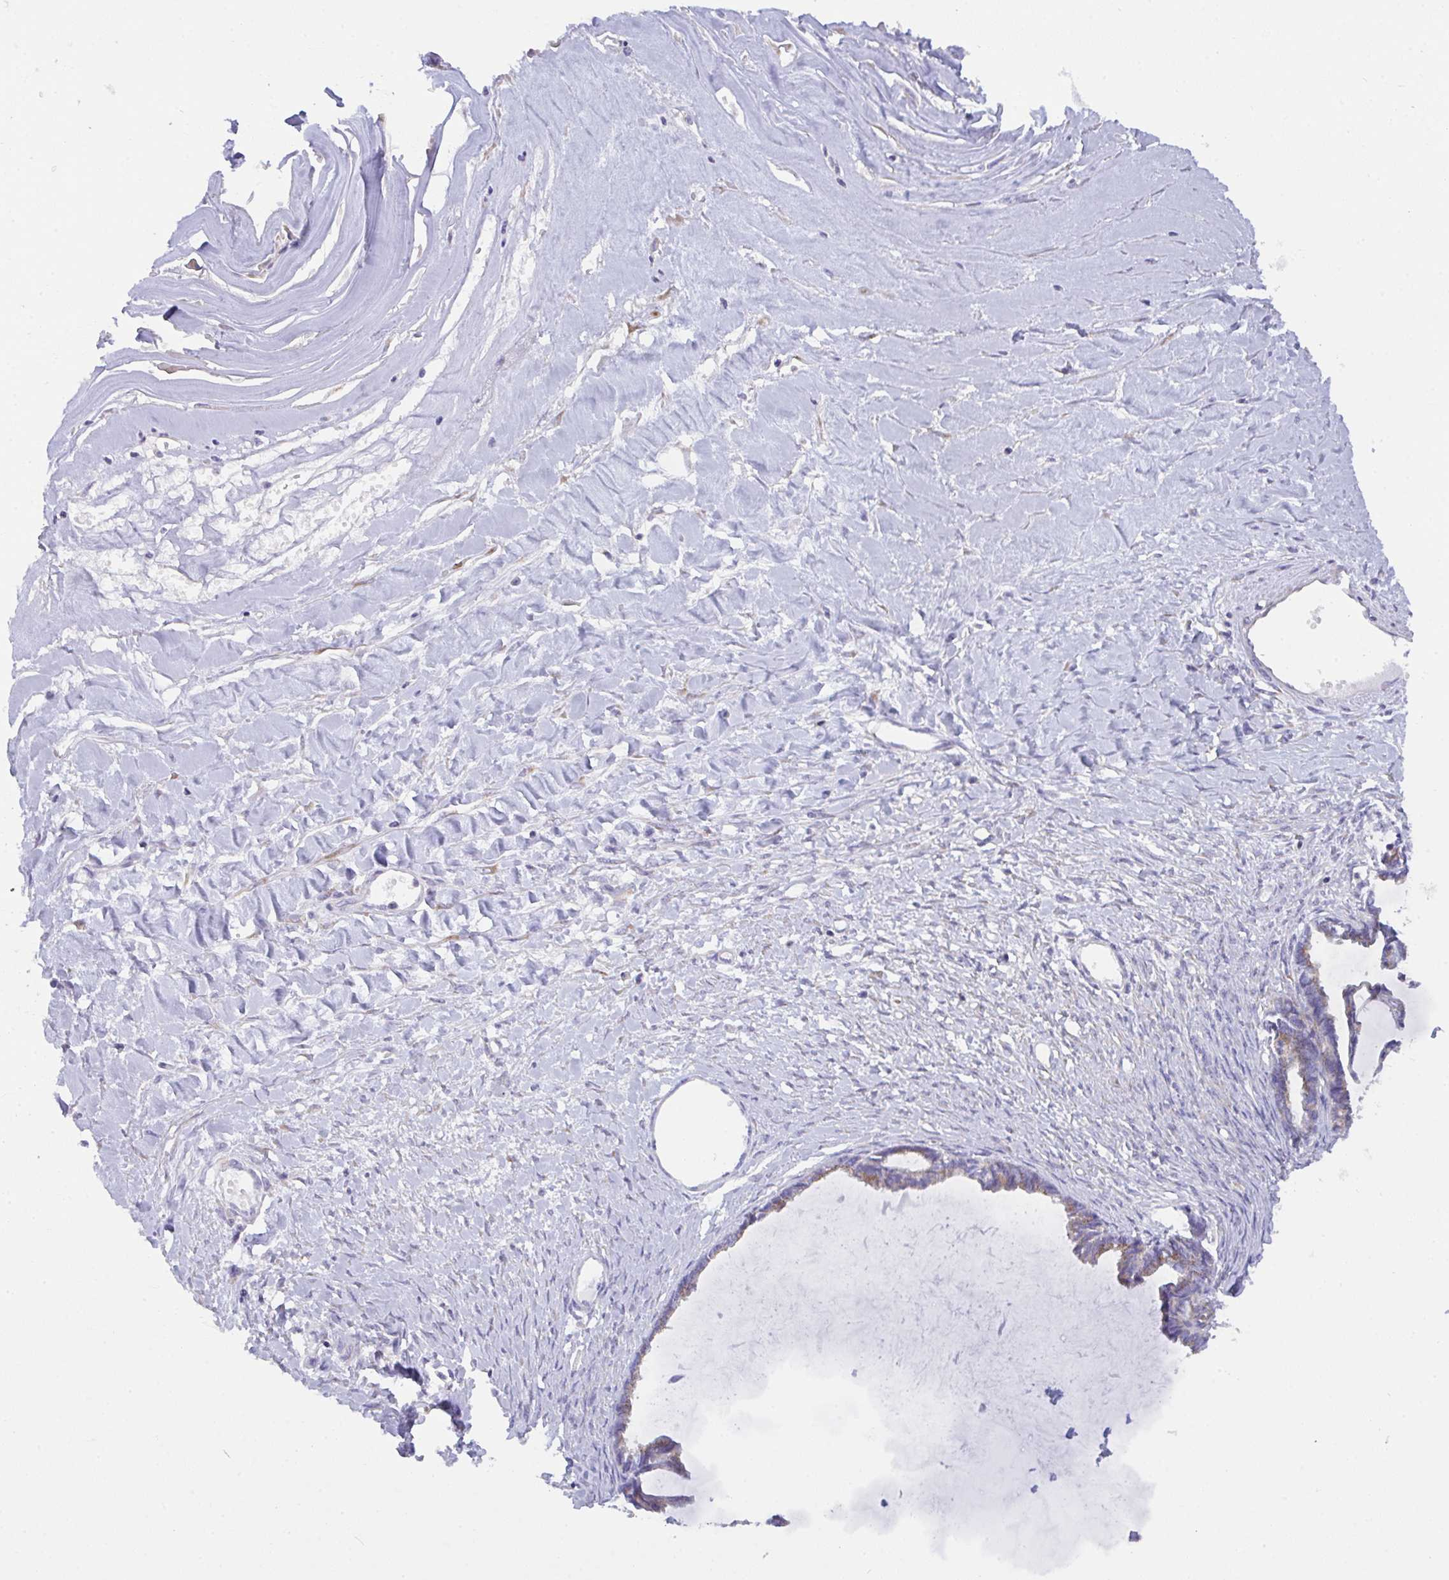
{"staining": {"intensity": "weak", "quantity": ">75%", "location": "cytoplasmic/membranous"}, "tissue": "ovarian cancer", "cell_type": "Tumor cells", "image_type": "cancer", "snomed": [{"axis": "morphology", "description": "Cystadenocarcinoma, mucinous, NOS"}, {"axis": "topography", "description": "Ovary"}], "caption": "The photomicrograph shows staining of ovarian cancer (mucinous cystadenocarcinoma), revealing weak cytoplasmic/membranous protein positivity (brown color) within tumor cells. (Stains: DAB in brown, nuclei in blue, Microscopy: brightfield microscopy at high magnification).", "gene": "MIA3", "patient": {"sex": "female", "age": 61}}